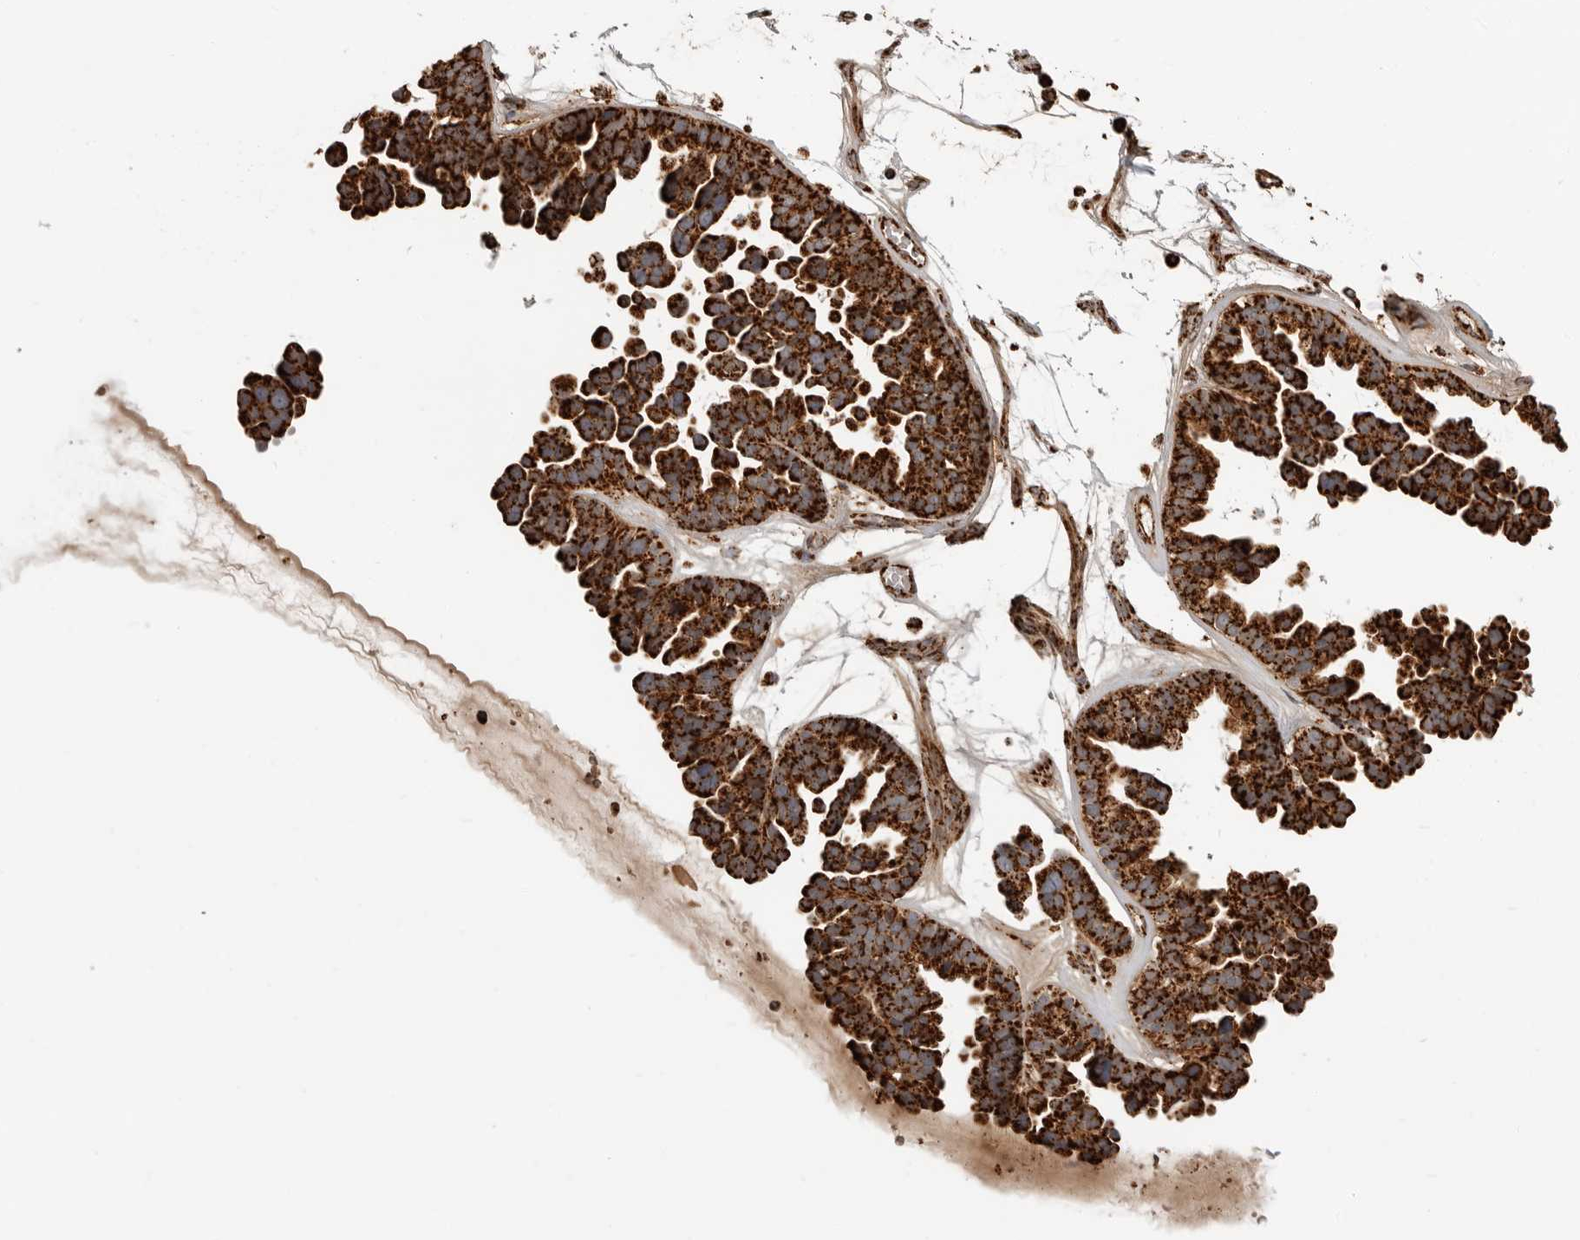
{"staining": {"intensity": "strong", "quantity": ">75%", "location": "cytoplasmic/membranous"}, "tissue": "ovarian cancer", "cell_type": "Tumor cells", "image_type": "cancer", "snomed": [{"axis": "morphology", "description": "Cystadenocarcinoma, serous, NOS"}, {"axis": "topography", "description": "Ovary"}], "caption": "DAB immunohistochemical staining of ovarian serous cystadenocarcinoma demonstrates strong cytoplasmic/membranous protein positivity in approximately >75% of tumor cells.", "gene": "BMP2K", "patient": {"sex": "female", "age": 56}}